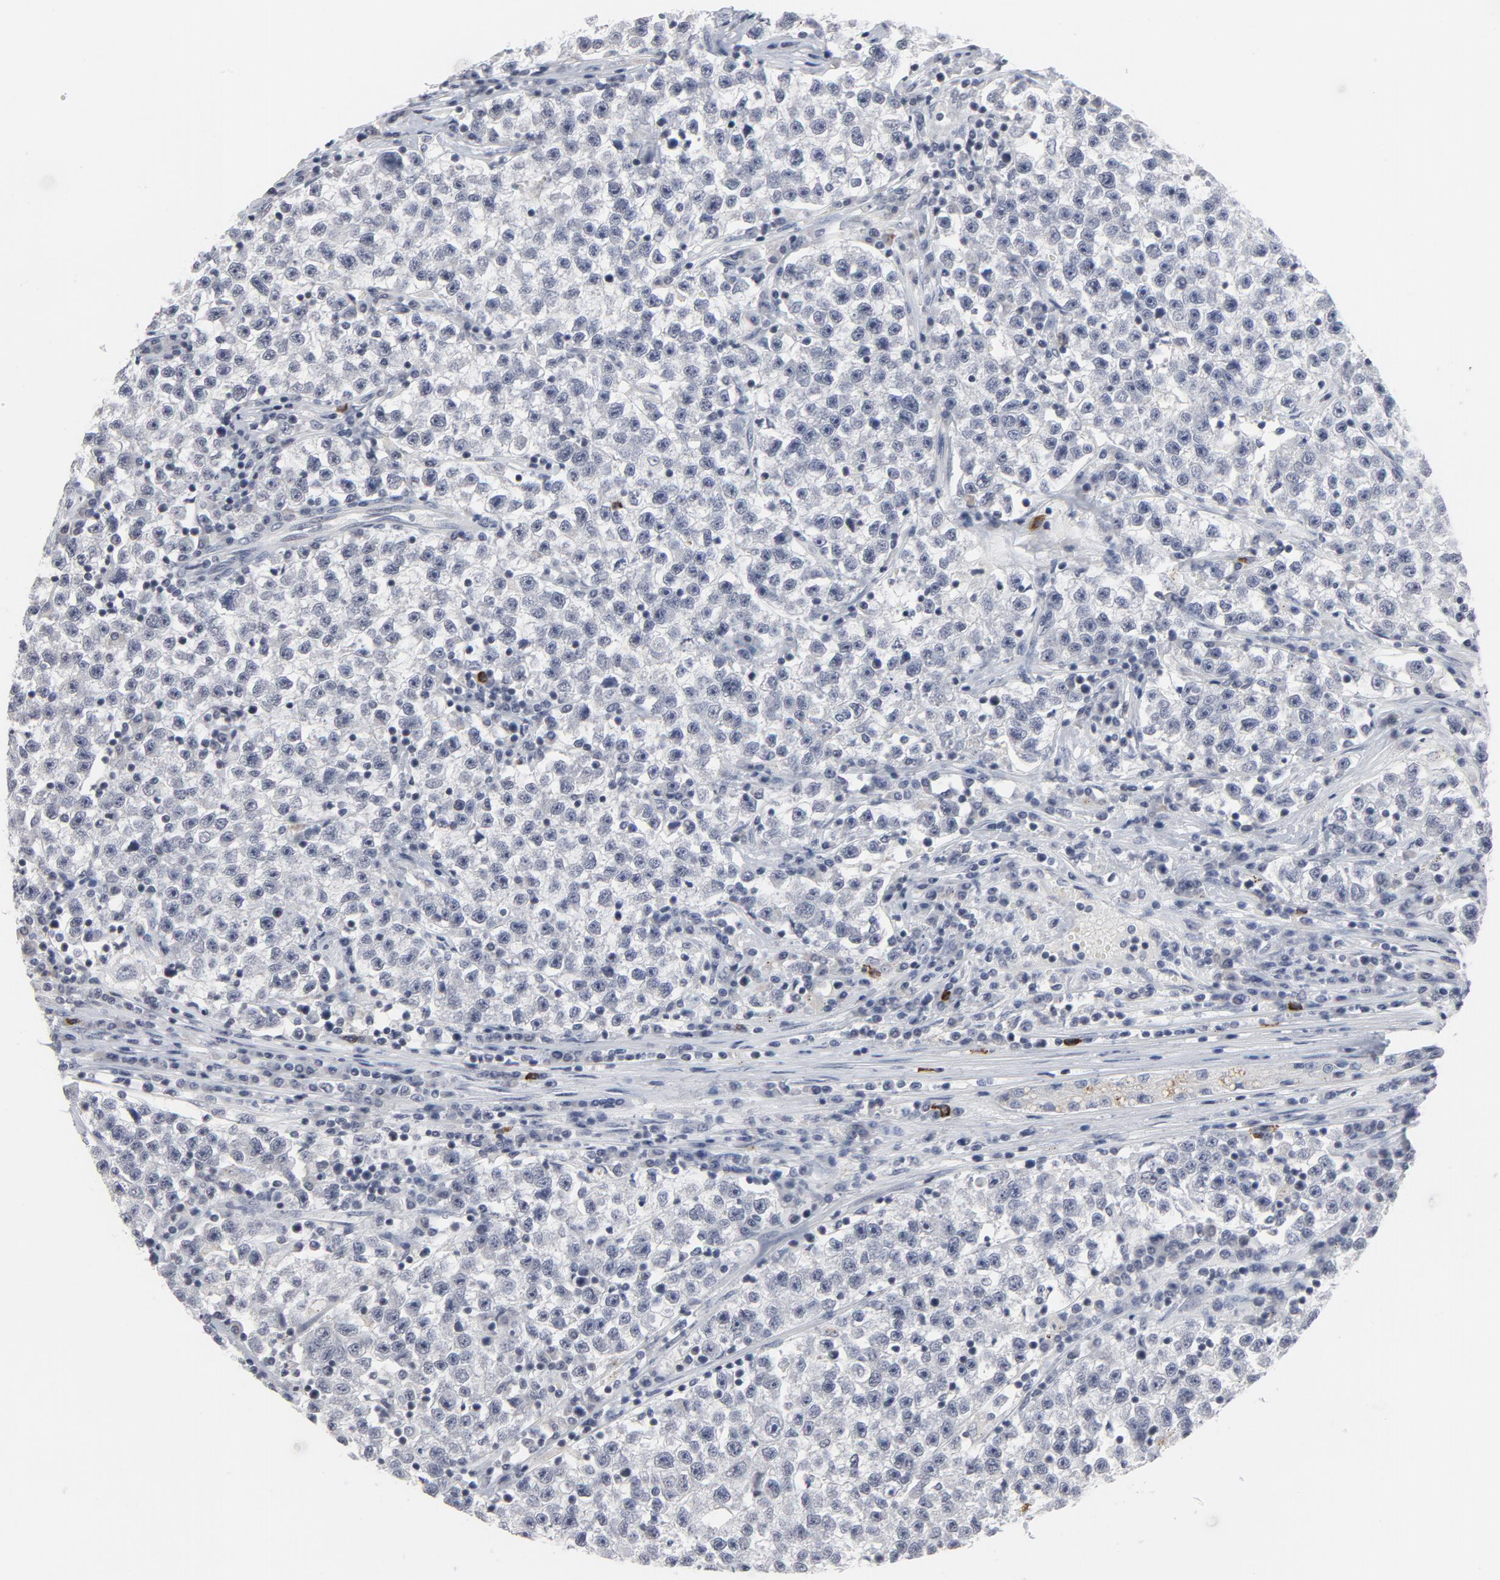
{"staining": {"intensity": "weak", "quantity": ">75%", "location": "nuclear"}, "tissue": "testis cancer", "cell_type": "Tumor cells", "image_type": "cancer", "snomed": [{"axis": "morphology", "description": "Seminoma, NOS"}, {"axis": "topography", "description": "Testis"}], "caption": "Testis seminoma stained with a protein marker displays weak staining in tumor cells.", "gene": "GABPA", "patient": {"sex": "male", "age": 22}}